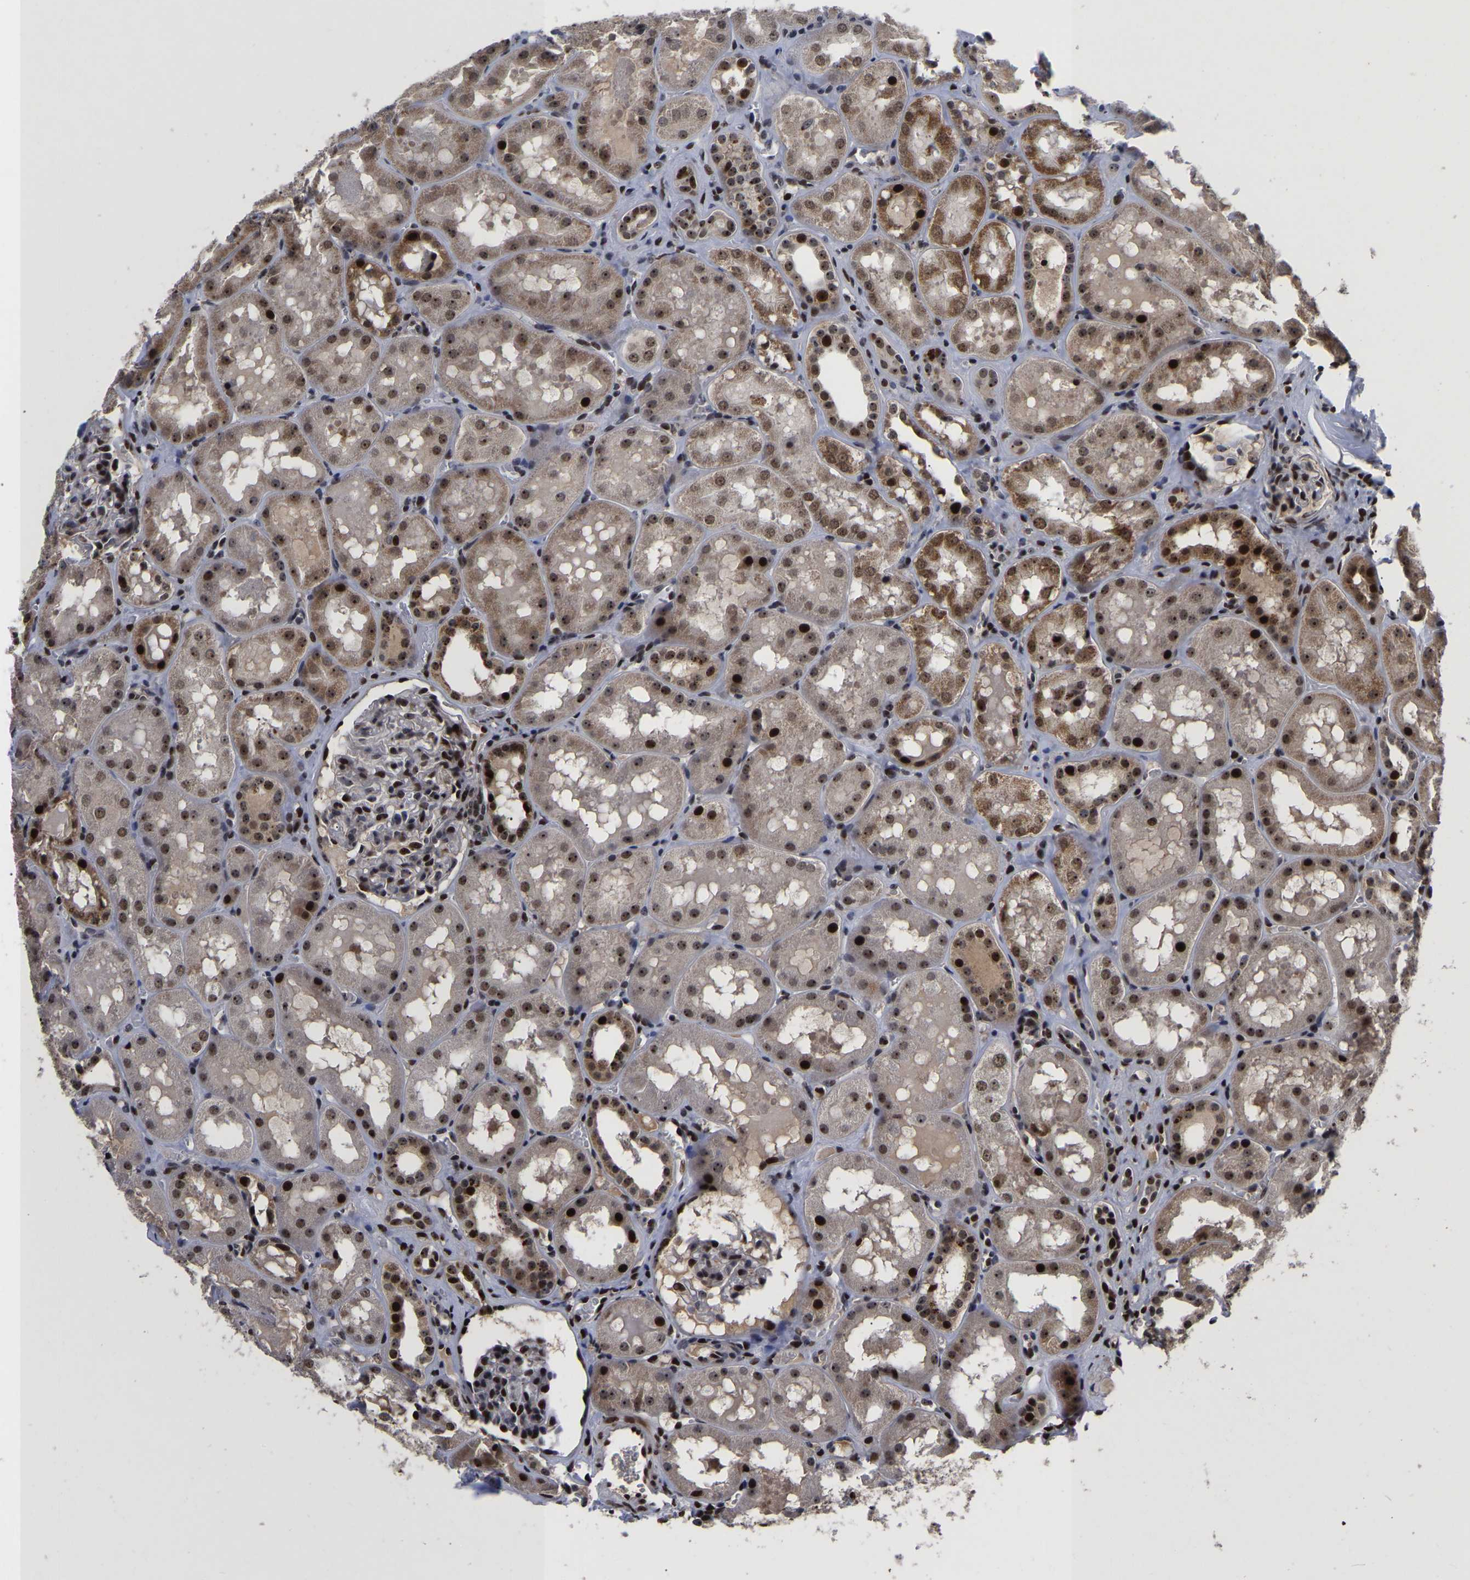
{"staining": {"intensity": "strong", "quantity": "25%-75%", "location": "nuclear"}, "tissue": "kidney", "cell_type": "Cells in glomeruli", "image_type": "normal", "snomed": [{"axis": "morphology", "description": "Normal tissue, NOS"}, {"axis": "topography", "description": "Kidney"}, {"axis": "topography", "description": "Urinary bladder"}], "caption": "This is an image of IHC staining of normal kidney, which shows strong positivity in the nuclear of cells in glomeruli.", "gene": "JUNB", "patient": {"sex": "male", "age": 16}}